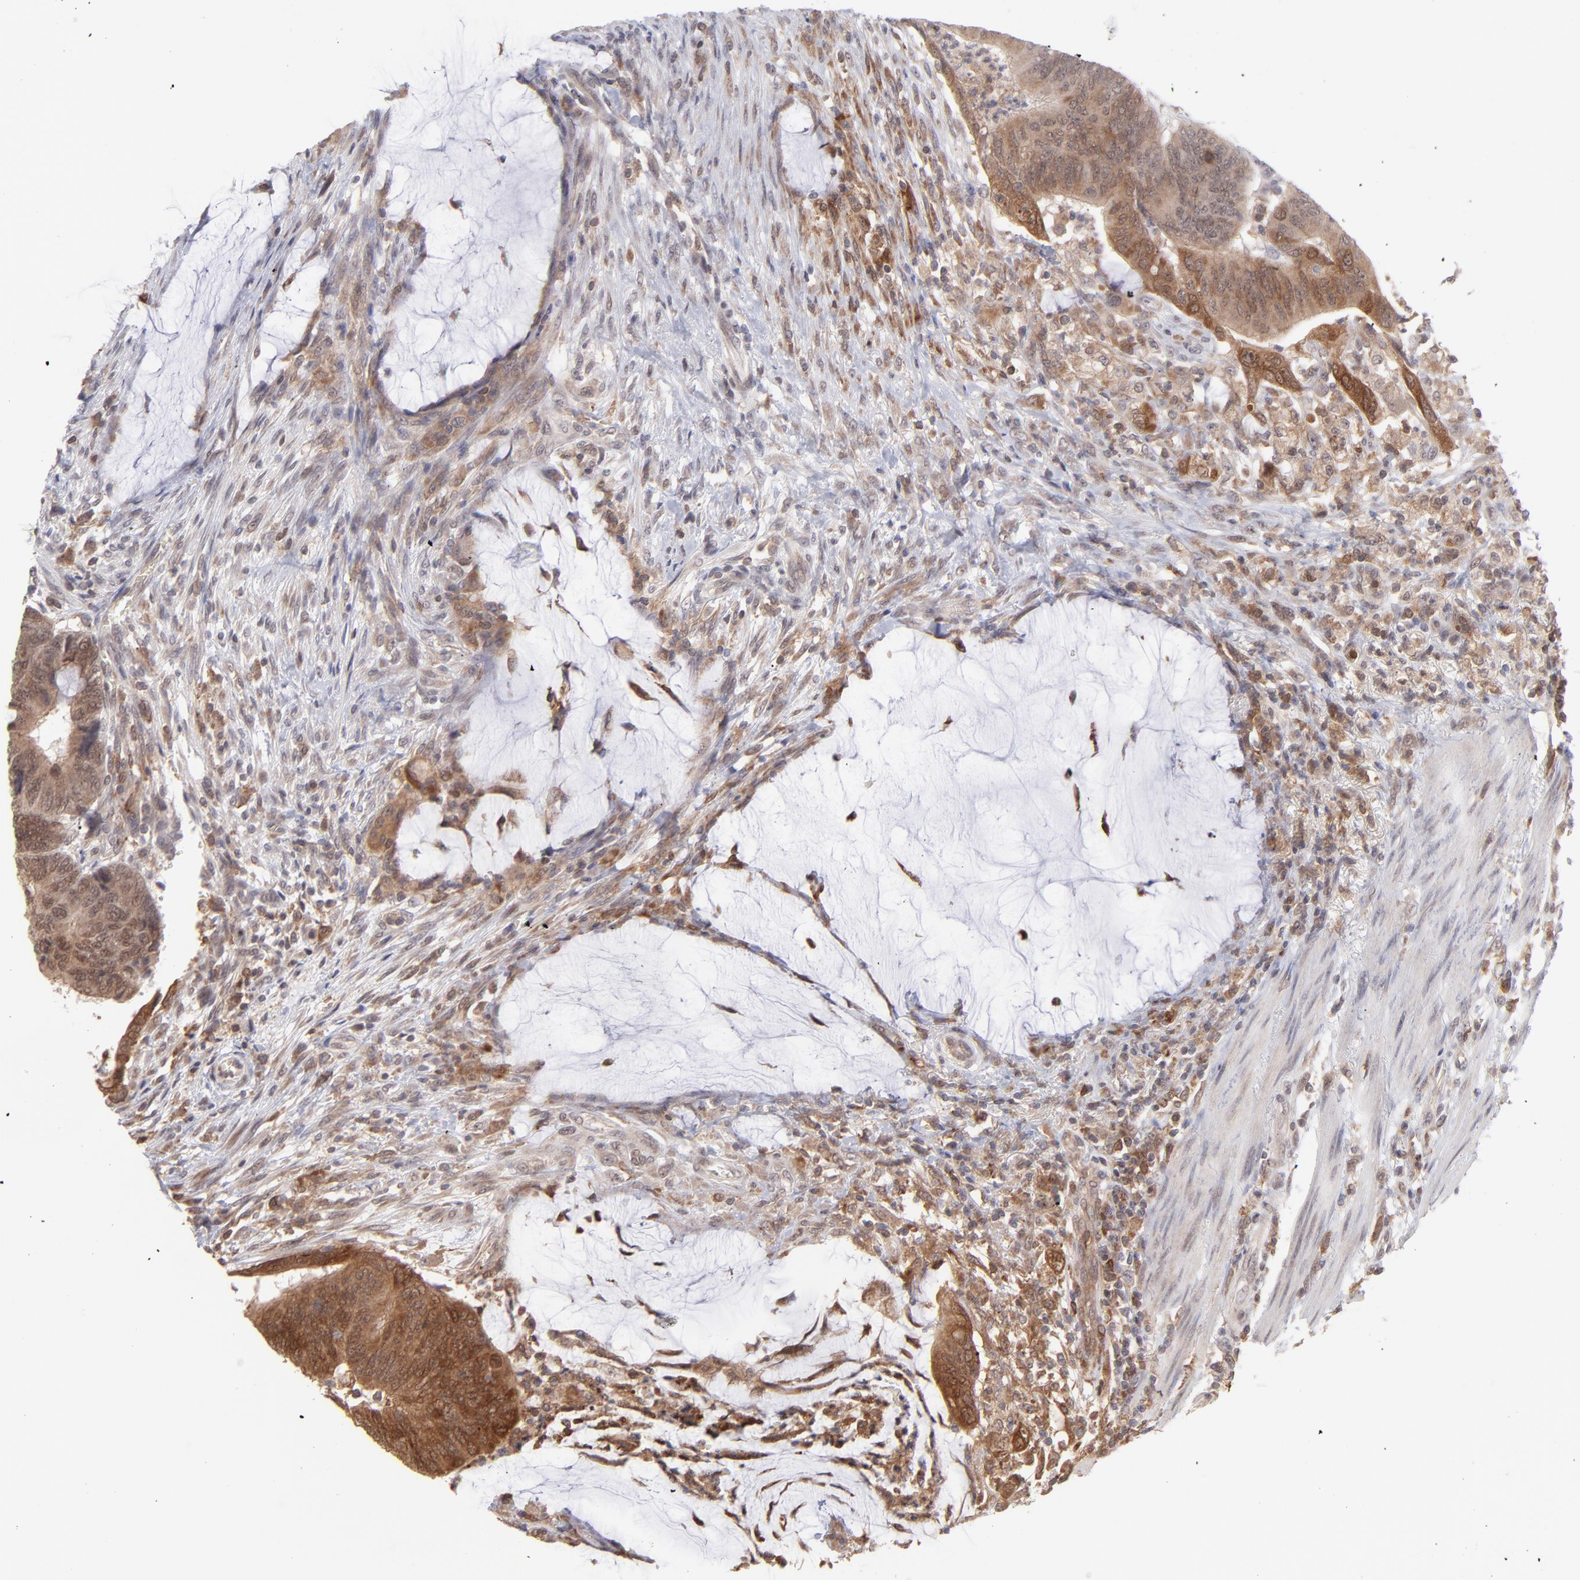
{"staining": {"intensity": "moderate", "quantity": ">75%", "location": "cytoplasmic/membranous"}, "tissue": "colorectal cancer", "cell_type": "Tumor cells", "image_type": "cancer", "snomed": [{"axis": "morphology", "description": "Normal tissue, NOS"}, {"axis": "morphology", "description": "Adenocarcinoma, NOS"}, {"axis": "topography", "description": "Rectum"}], "caption": "Human adenocarcinoma (colorectal) stained with a protein marker displays moderate staining in tumor cells.", "gene": "OAS1", "patient": {"sex": "male", "age": 92}}